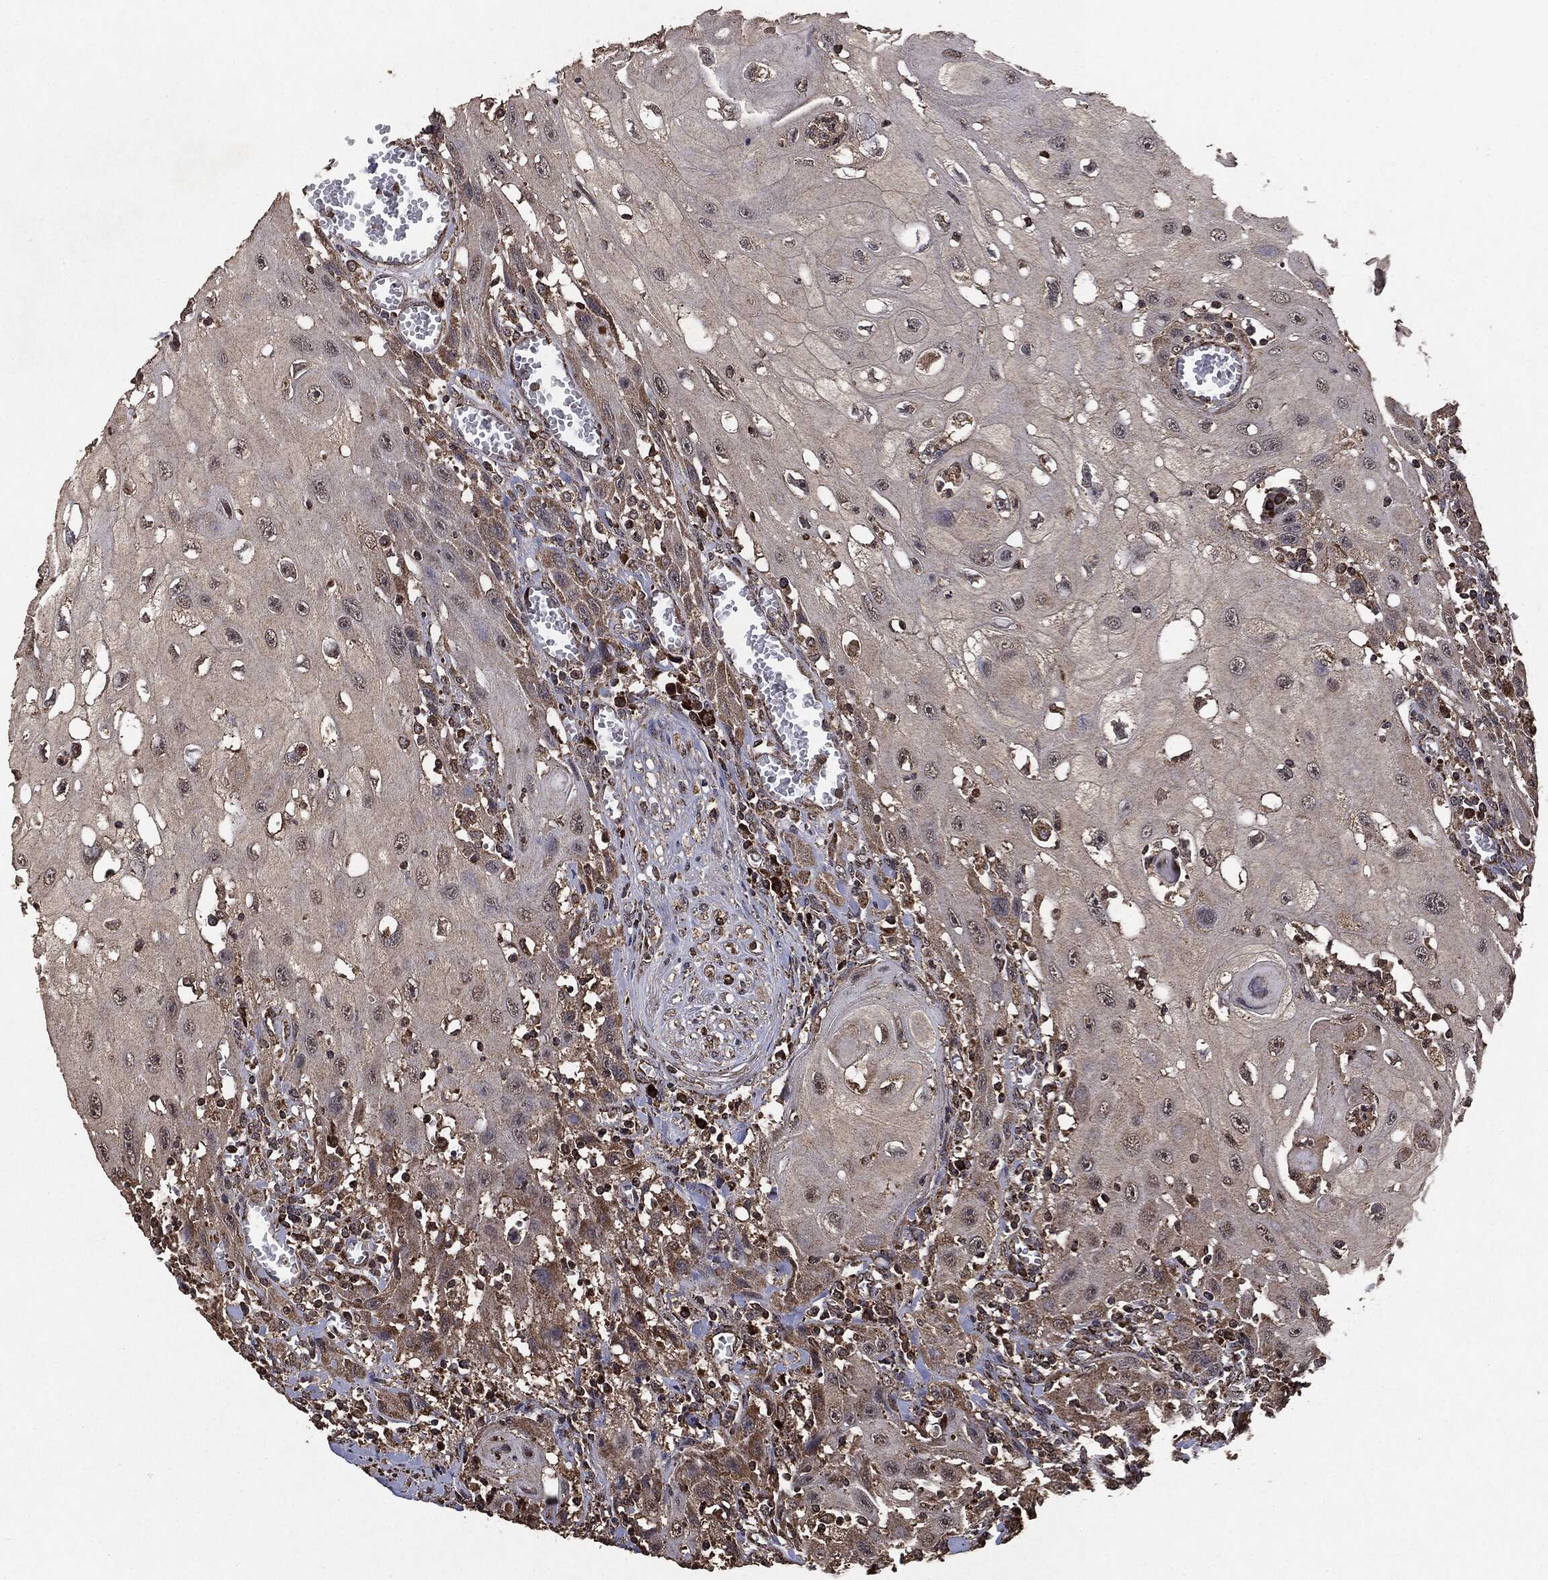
{"staining": {"intensity": "moderate", "quantity": "25%-75%", "location": "cytoplasmic/membranous"}, "tissue": "head and neck cancer", "cell_type": "Tumor cells", "image_type": "cancer", "snomed": [{"axis": "morphology", "description": "Normal tissue, NOS"}, {"axis": "morphology", "description": "Squamous cell carcinoma, NOS"}, {"axis": "topography", "description": "Oral tissue"}, {"axis": "topography", "description": "Head-Neck"}], "caption": "Immunohistochemistry (IHC) image of neoplastic tissue: head and neck cancer stained using immunohistochemistry demonstrates medium levels of moderate protein expression localized specifically in the cytoplasmic/membranous of tumor cells, appearing as a cytoplasmic/membranous brown color.", "gene": "MTOR", "patient": {"sex": "male", "age": 71}}